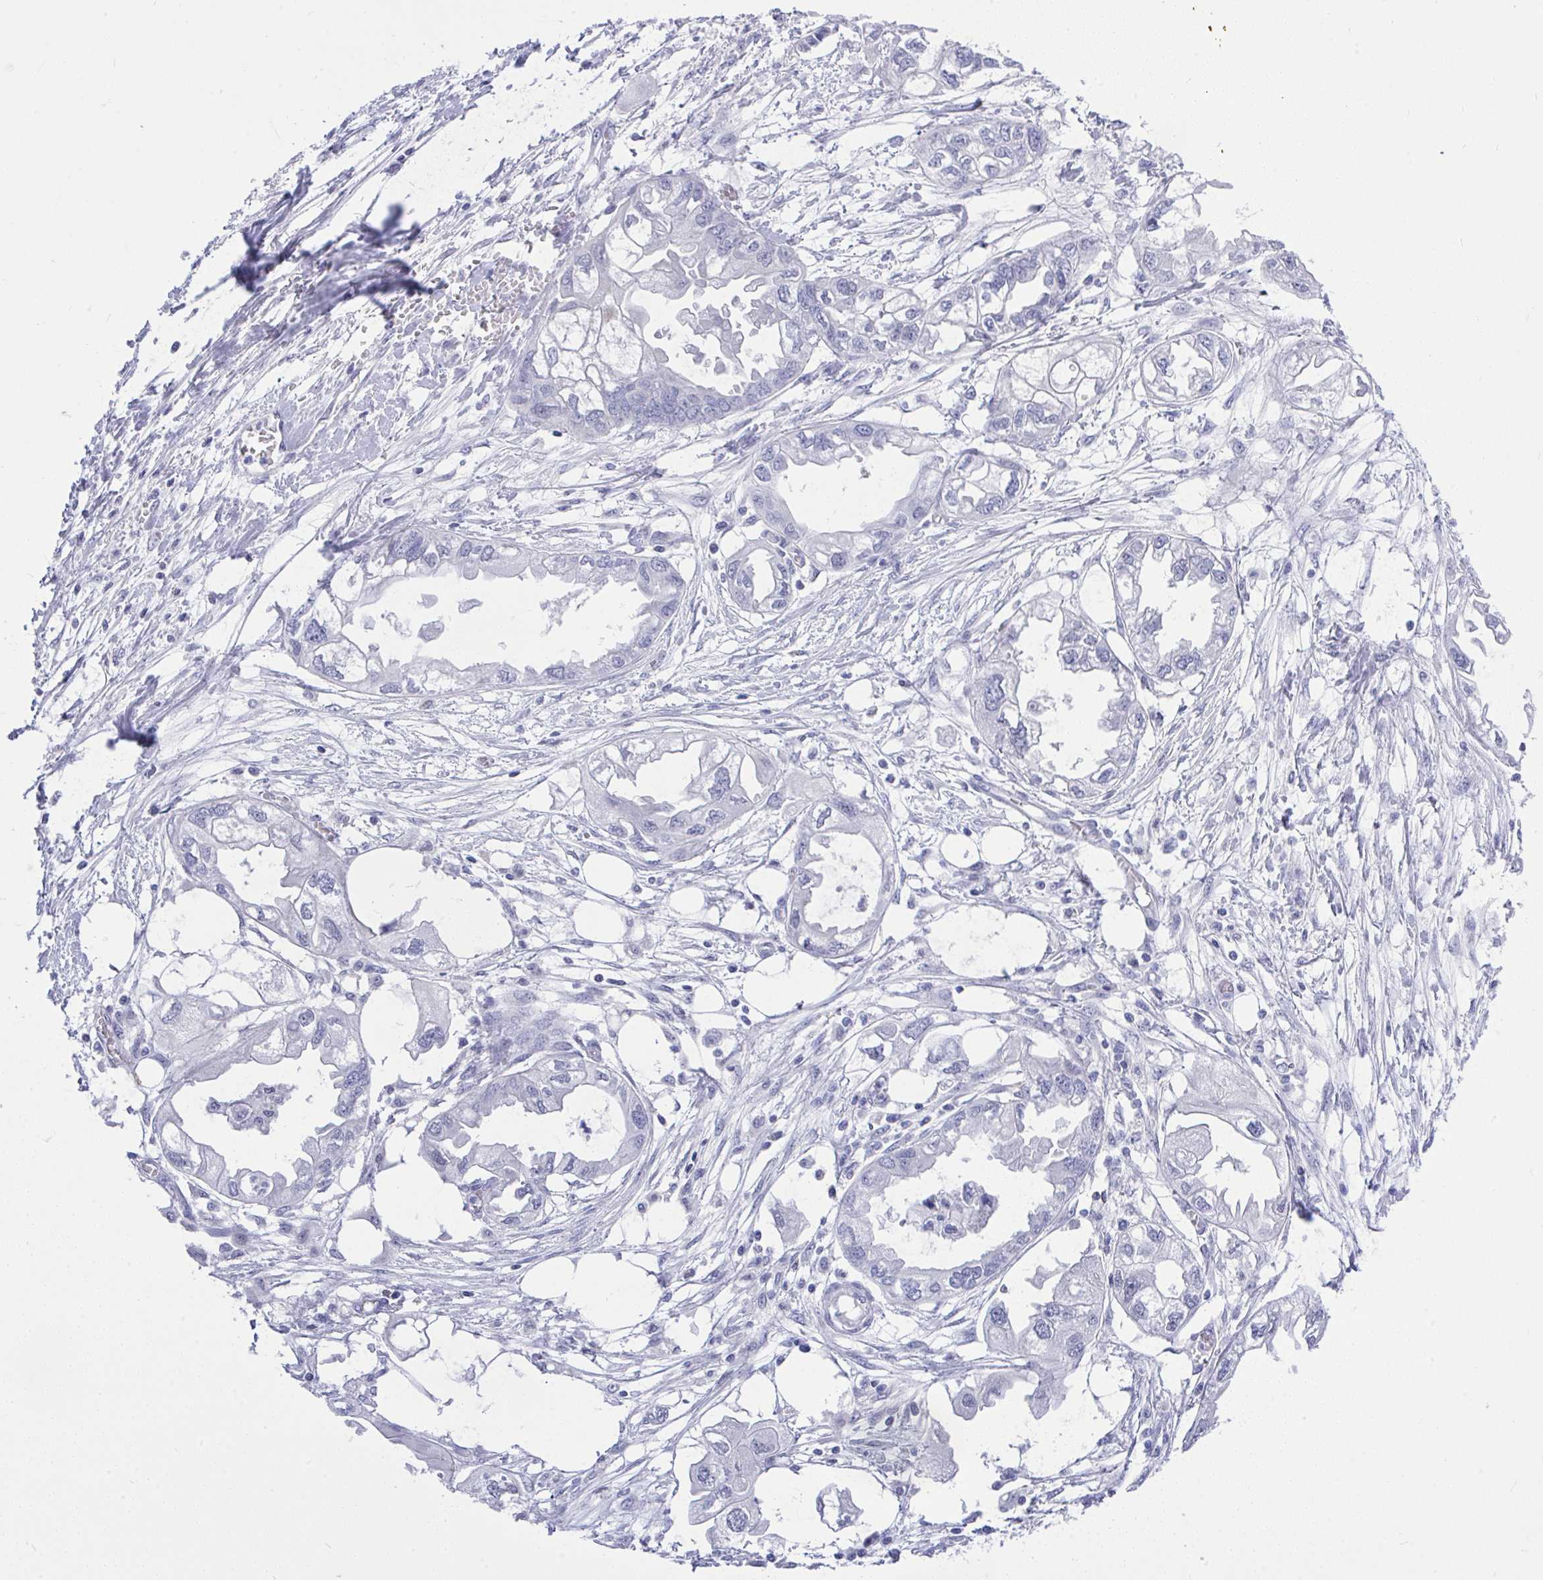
{"staining": {"intensity": "negative", "quantity": "none", "location": "none"}, "tissue": "endometrial cancer", "cell_type": "Tumor cells", "image_type": "cancer", "snomed": [{"axis": "morphology", "description": "Adenocarcinoma, NOS"}, {"axis": "morphology", "description": "Adenocarcinoma, metastatic, NOS"}, {"axis": "topography", "description": "Adipose tissue"}, {"axis": "topography", "description": "Endometrium"}], "caption": "High magnification brightfield microscopy of endometrial adenocarcinoma stained with DAB (3,3'-diaminobenzidine) (brown) and counterstained with hematoxylin (blue): tumor cells show no significant expression.", "gene": "MS4A12", "patient": {"sex": "female", "age": 67}}